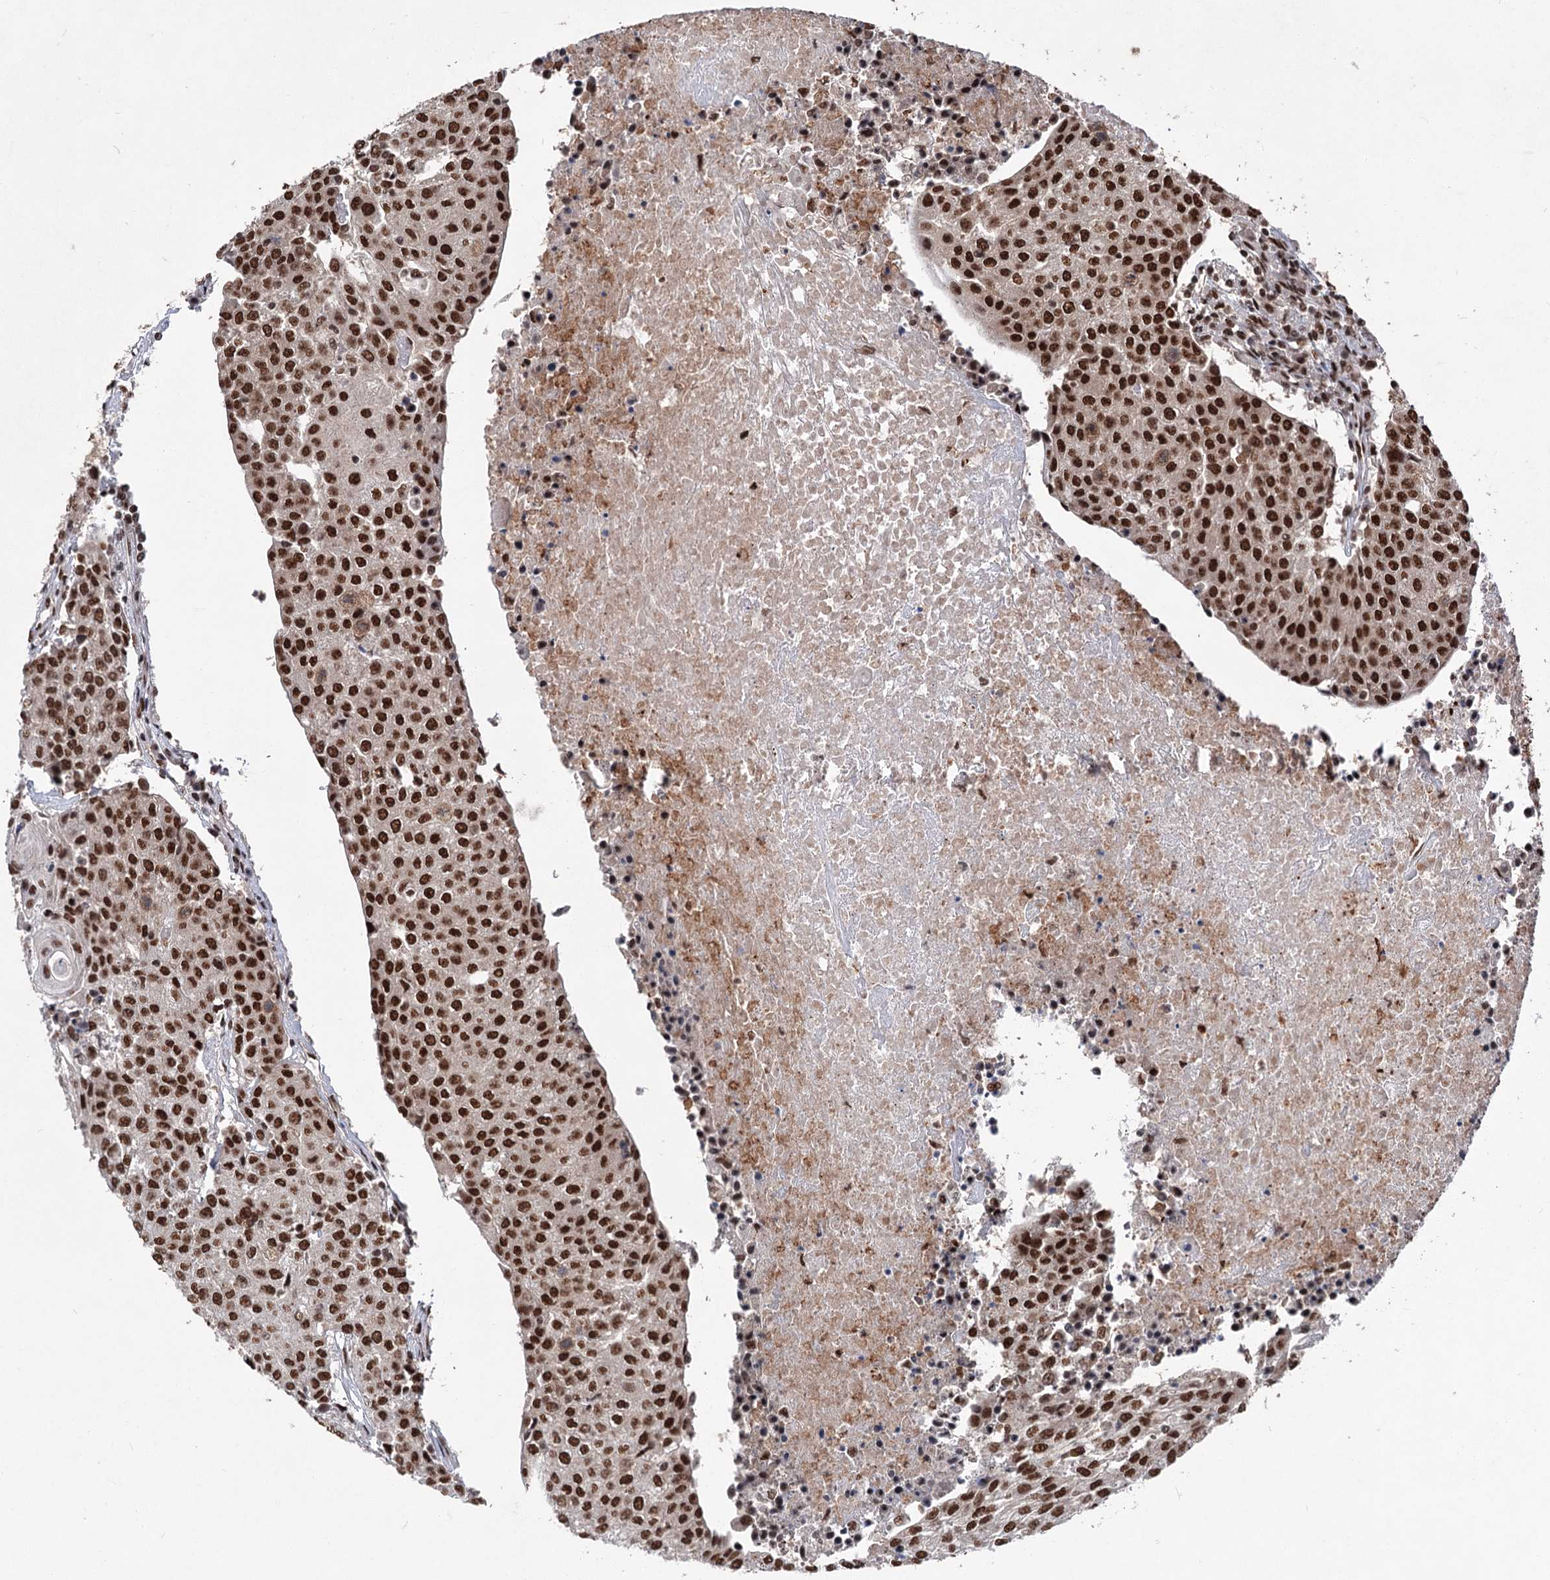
{"staining": {"intensity": "strong", "quantity": ">75%", "location": "nuclear"}, "tissue": "urothelial cancer", "cell_type": "Tumor cells", "image_type": "cancer", "snomed": [{"axis": "morphology", "description": "Urothelial carcinoma, High grade"}, {"axis": "topography", "description": "Urinary bladder"}], "caption": "IHC (DAB (3,3'-diaminobenzidine)) staining of human high-grade urothelial carcinoma demonstrates strong nuclear protein staining in approximately >75% of tumor cells.", "gene": "MAML1", "patient": {"sex": "female", "age": 85}}